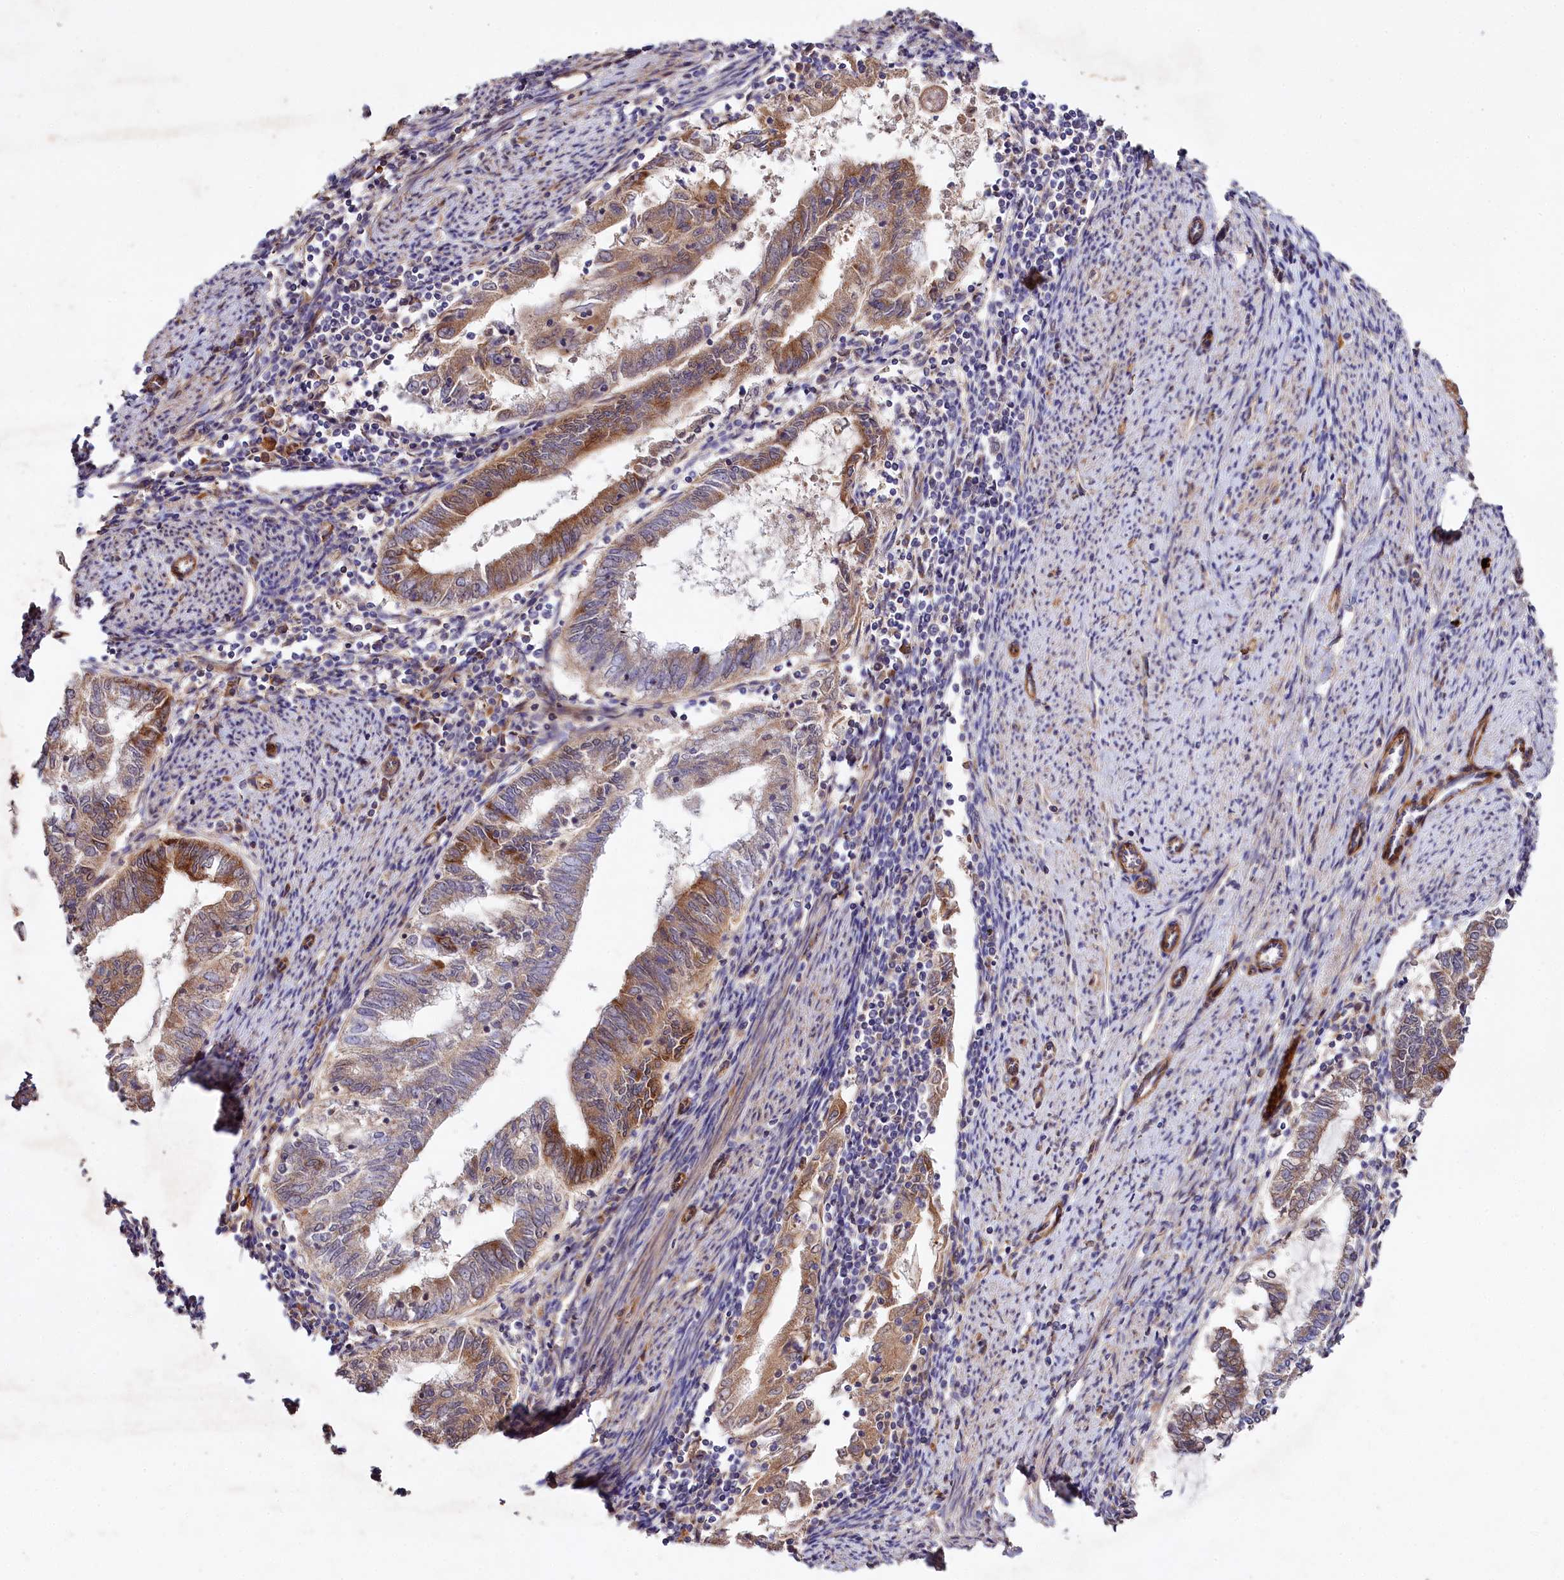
{"staining": {"intensity": "moderate", "quantity": "25%-75%", "location": "cytoplasmic/membranous"}, "tissue": "endometrial cancer", "cell_type": "Tumor cells", "image_type": "cancer", "snomed": [{"axis": "morphology", "description": "Adenocarcinoma, NOS"}, {"axis": "topography", "description": "Endometrium"}], "caption": "The image demonstrates staining of endometrial adenocarcinoma, revealing moderate cytoplasmic/membranous protein expression (brown color) within tumor cells.", "gene": "SPATS2", "patient": {"sex": "female", "age": 79}}